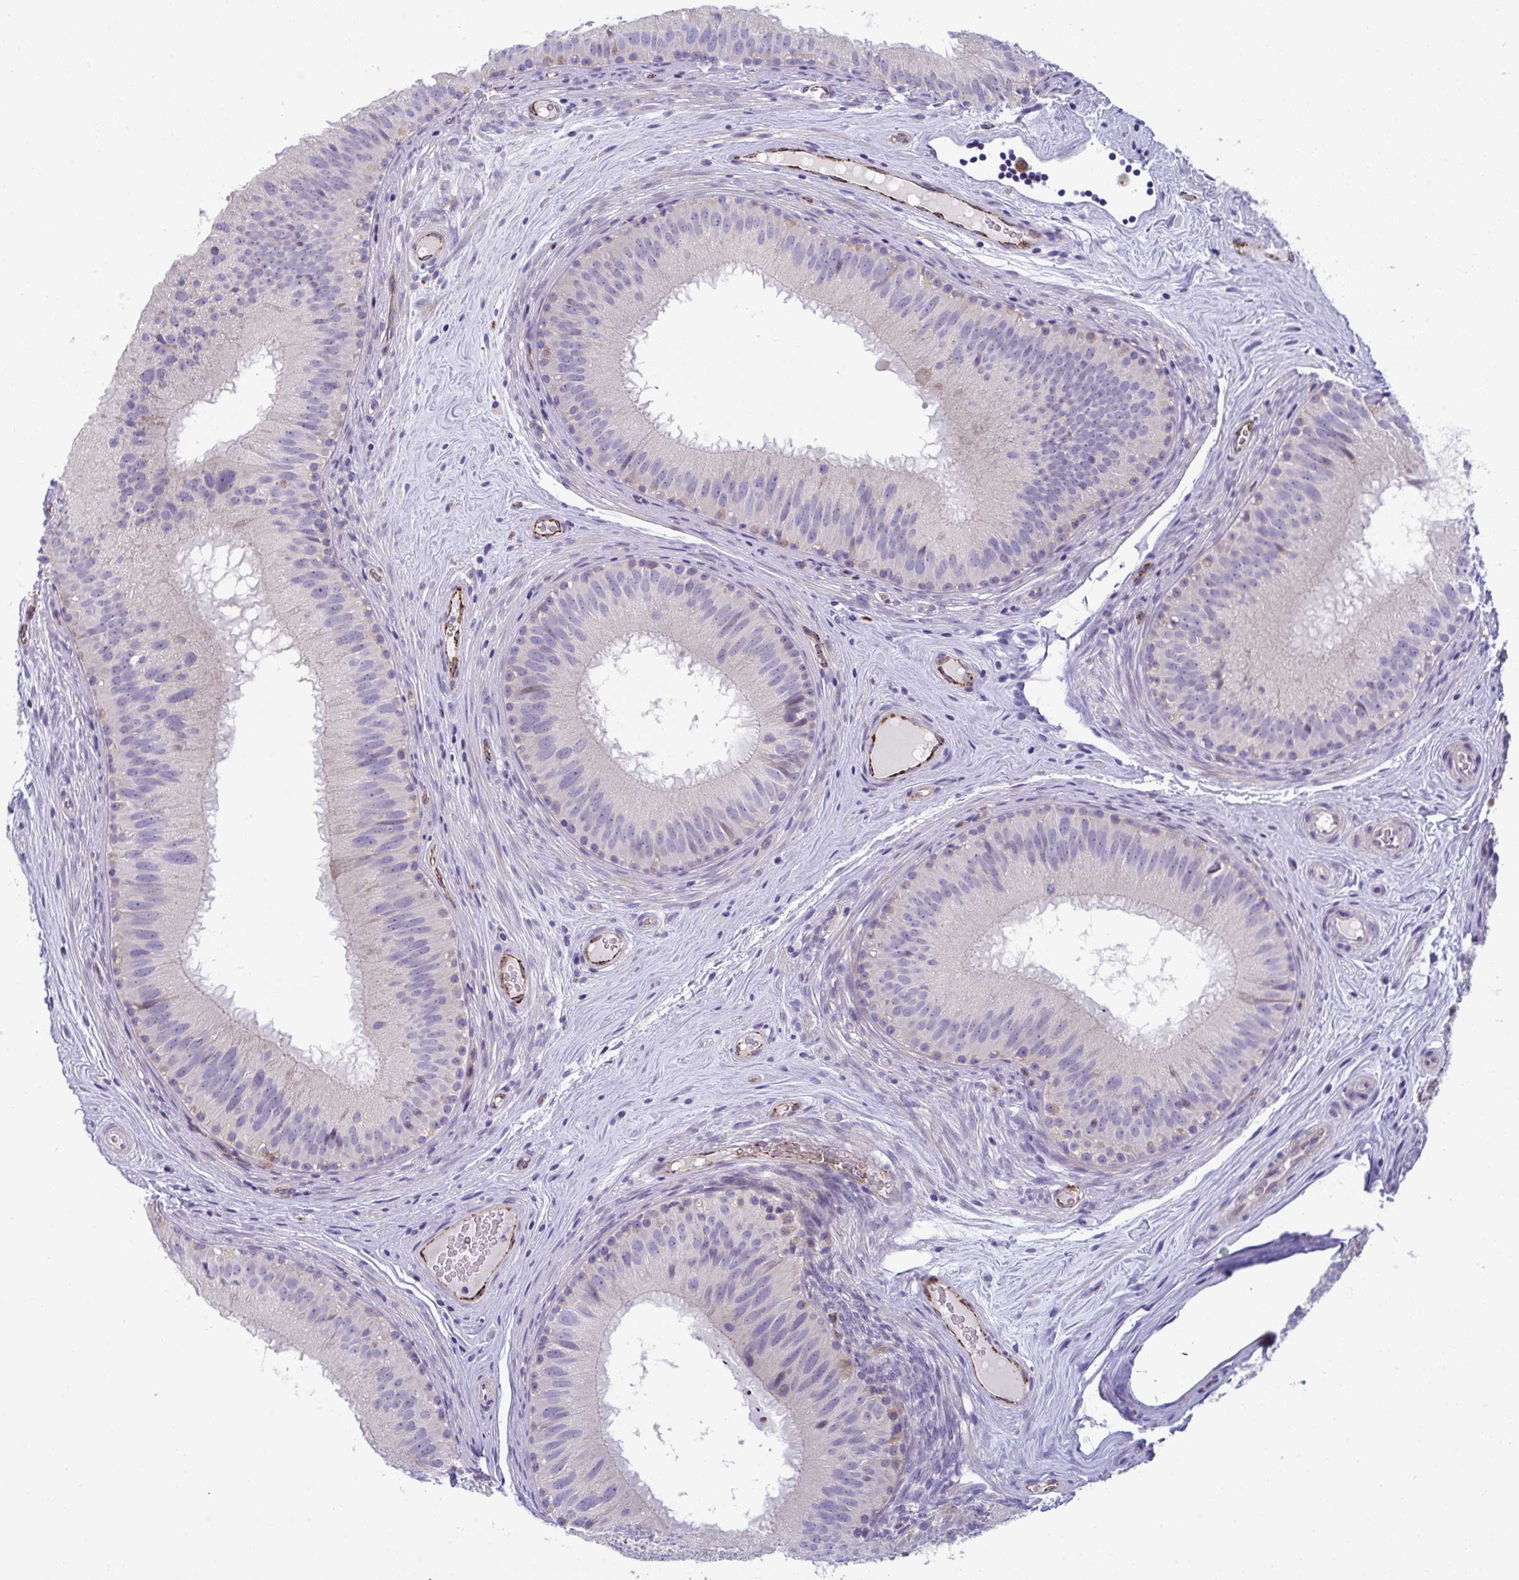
{"staining": {"intensity": "negative", "quantity": "none", "location": "none"}, "tissue": "epididymis", "cell_type": "Glandular cells", "image_type": "normal", "snomed": [{"axis": "morphology", "description": "Normal tissue, NOS"}, {"axis": "topography", "description": "Epididymis"}], "caption": "An image of epididymis stained for a protein shows no brown staining in glandular cells. (DAB immunohistochemistry, high magnification).", "gene": "TOR1AIP2", "patient": {"sex": "male", "age": 44}}